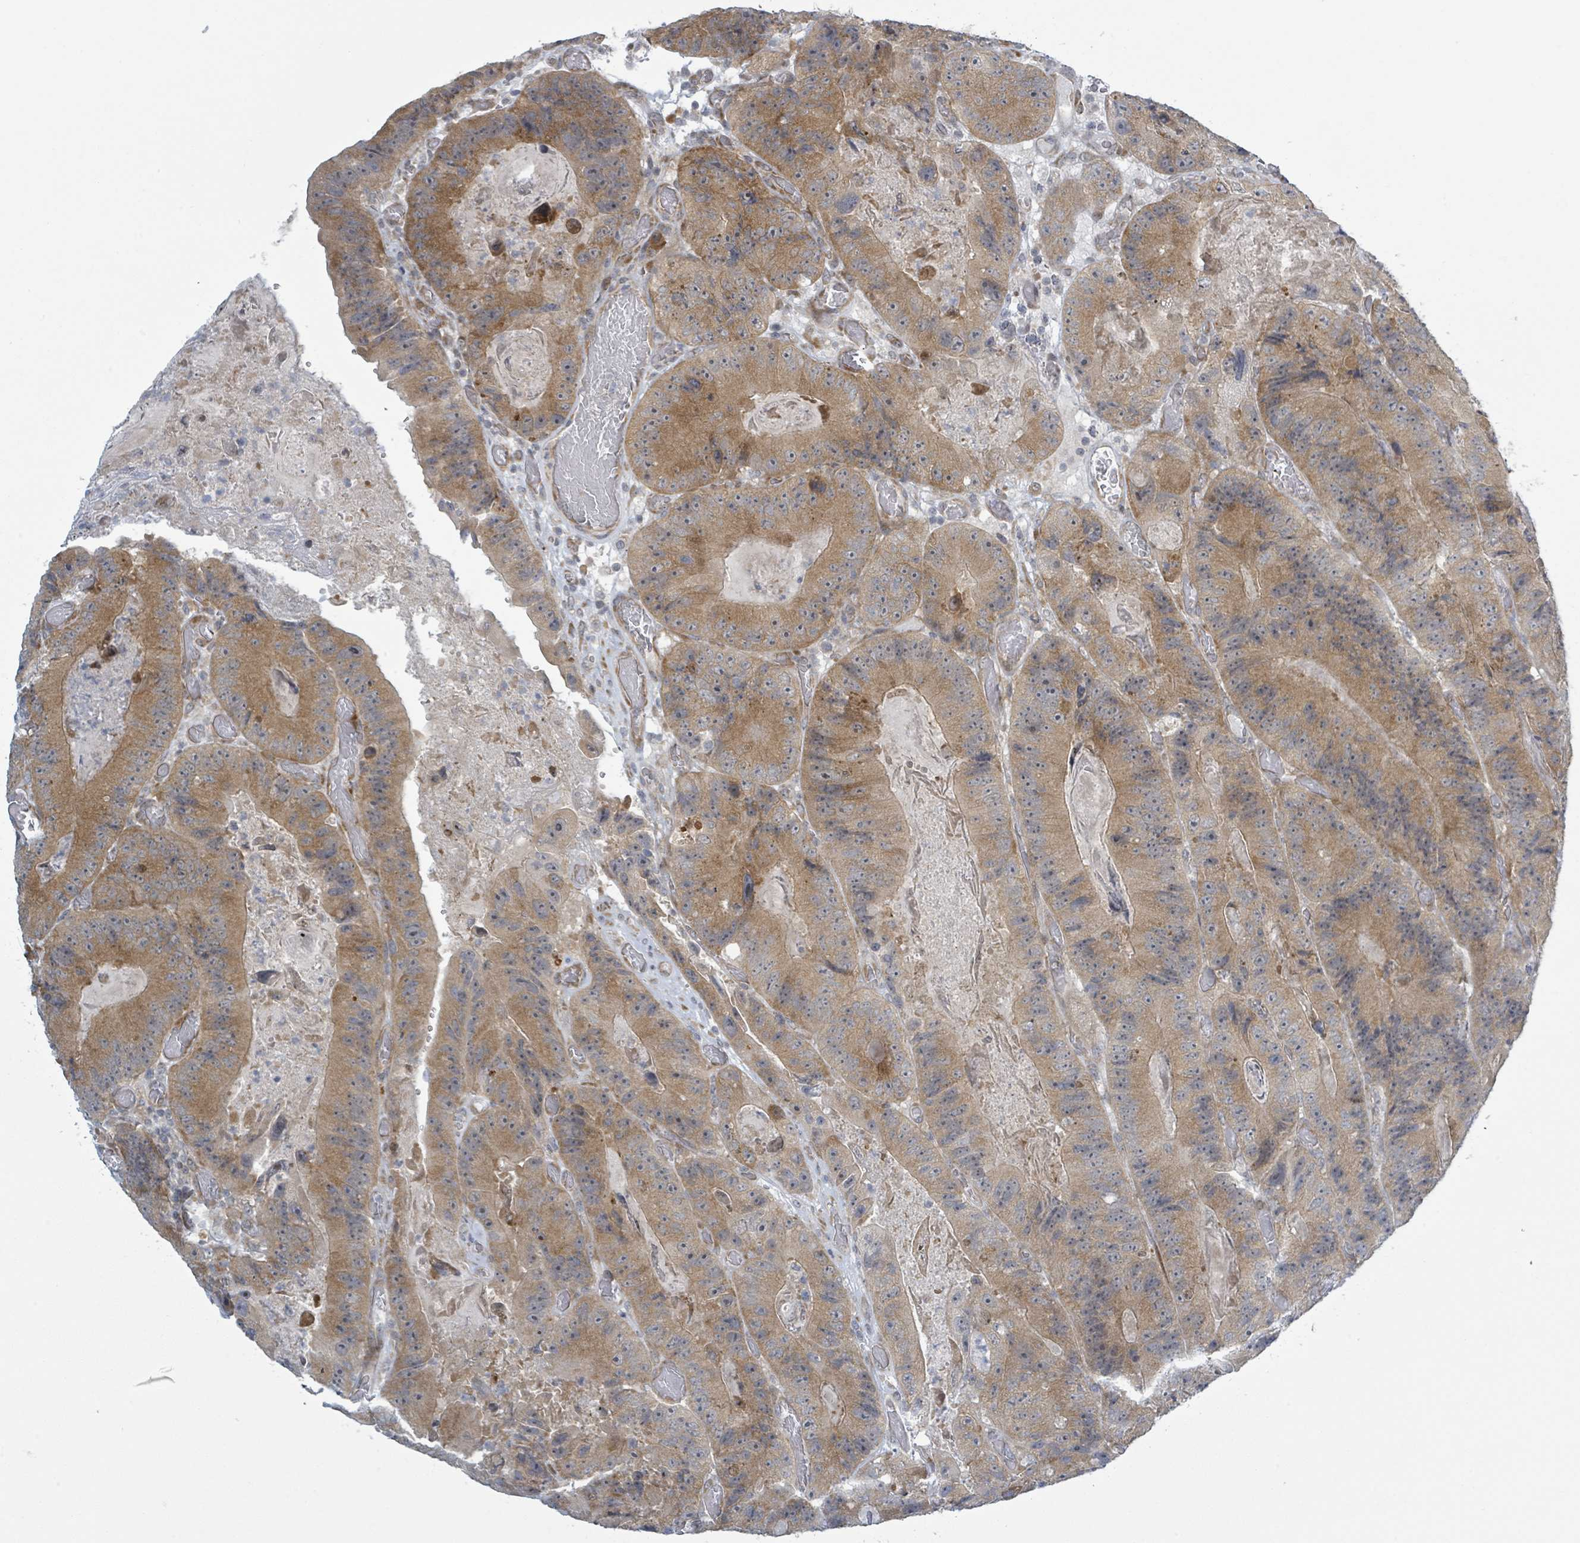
{"staining": {"intensity": "moderate", "quantity": ">75%", "location": "cytoplasmic/membranous"}, "tissue": "colorectal cancer", "cell_type": "Tumor cells", "image_type": "cancer", "snomed": [{"axis": "morphology", "description": "Adenocarcinoma, NOS"}, {"axis": "topography", "description": "Colon"}], "caption": "Tumor cells show medium levels of moderate cytoplasmic/membranous expression in approximately >75% of cells in colorectal adenocarcinoma. Nuclei are stained in blue.", "gene": "RPL32", "patient": {"sex": "female", "age": 86}}